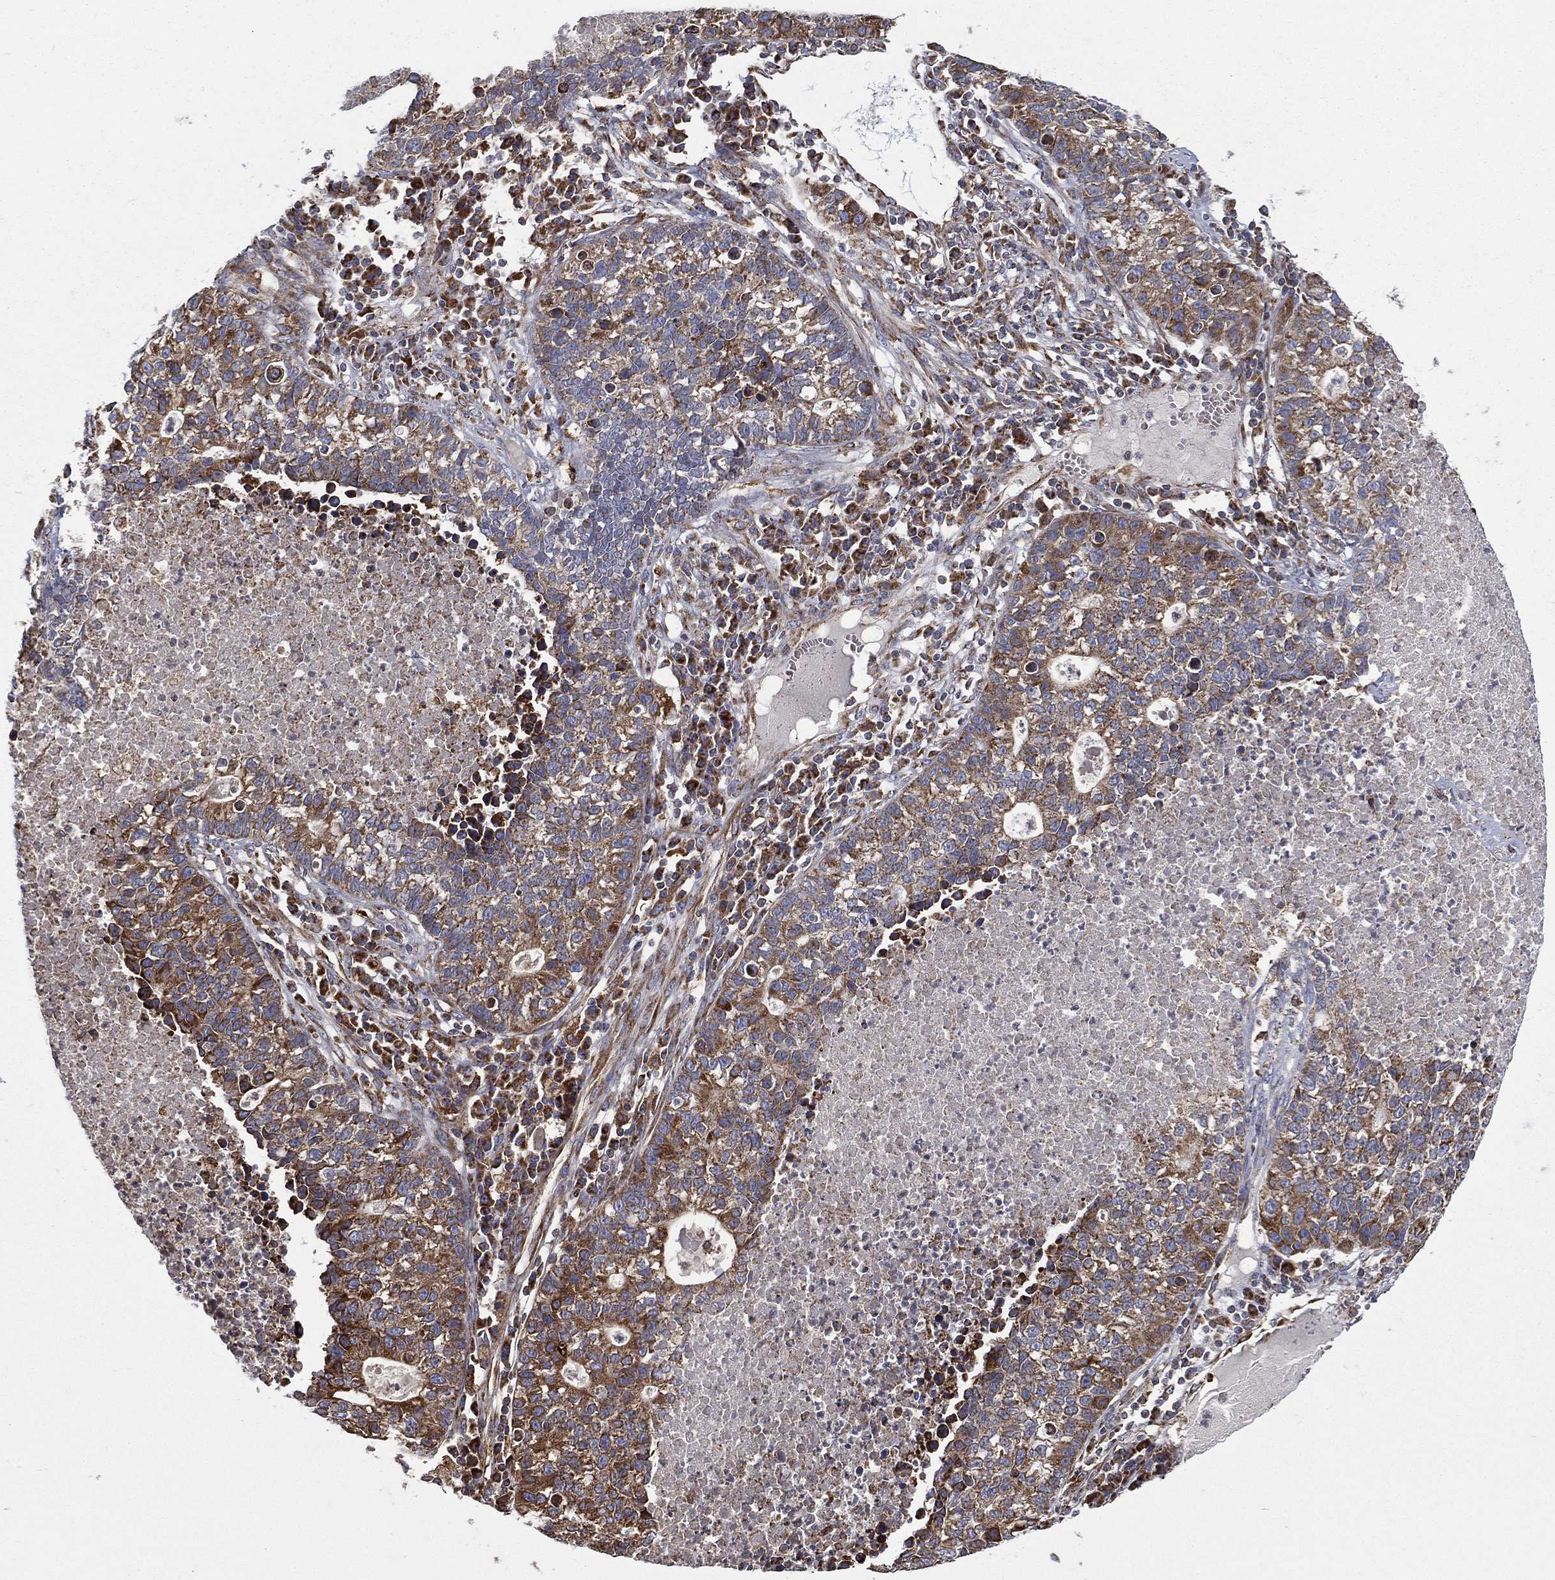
{"staining": {"intensity": "moderate", "quantity": ">75%", "location": "cytoplasmic/membranous"}, "tissue": "lung cancer", "cell_type": "Tumor cells", "image_type": "cancer", "snomed": [{"axis": "morphology", "description": "Adenocarcinoma, NOS"}, {"axis": "topography", "description": "Lung"}], "caption": "Immunohistochemistry (IHC) (DAB) staining of human adenocarcinoma (lung) shows moderate cytoplasmic/membranous protein staining in approximately >75% of tumor cells.", "gene": "MT-CYB", "patient": {"sex": "male", "age": 57}}